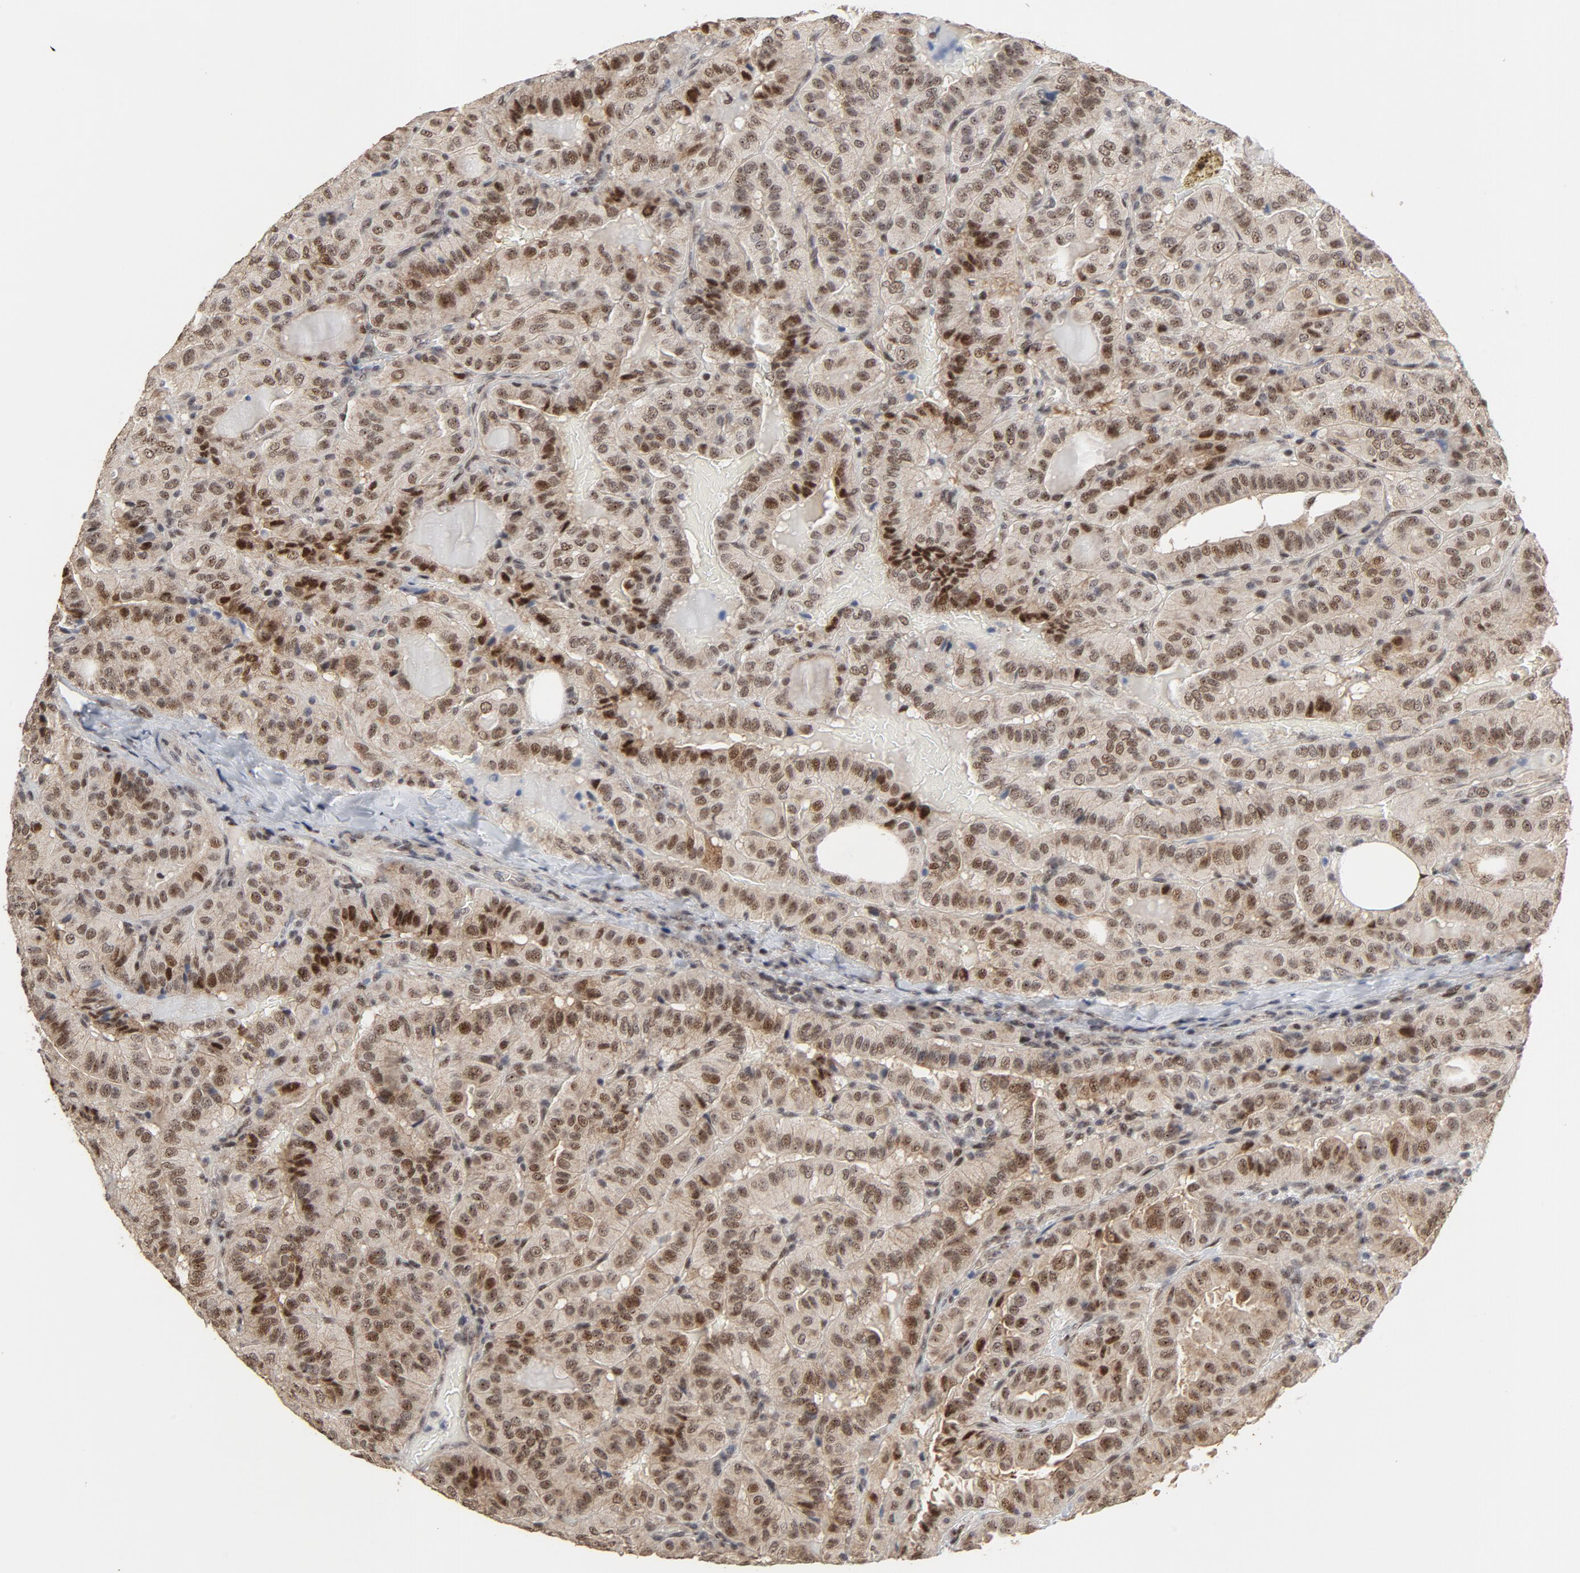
{"staining": {"intensity": "moderate", "quantity": ">75%", "location": "nuclear"}, "tissue": "thyroid cancer", "cell_type": "Tumor cells", "image_type": "cancer", "snomed": [{"axis": "morphology", "description": "Papillary adenocarcinoma, NOS"}, {"axis": "topography", "description": "Thyroid gland"}], "caption": "This is a micrograph of immunohistochemistry staining of thyroid papillary adenocarcinoma, which shows moderate expression in the nuclear of tumor cells.", "gene": "TP53RK", "patient": {"sex": "male", "age": 77}}